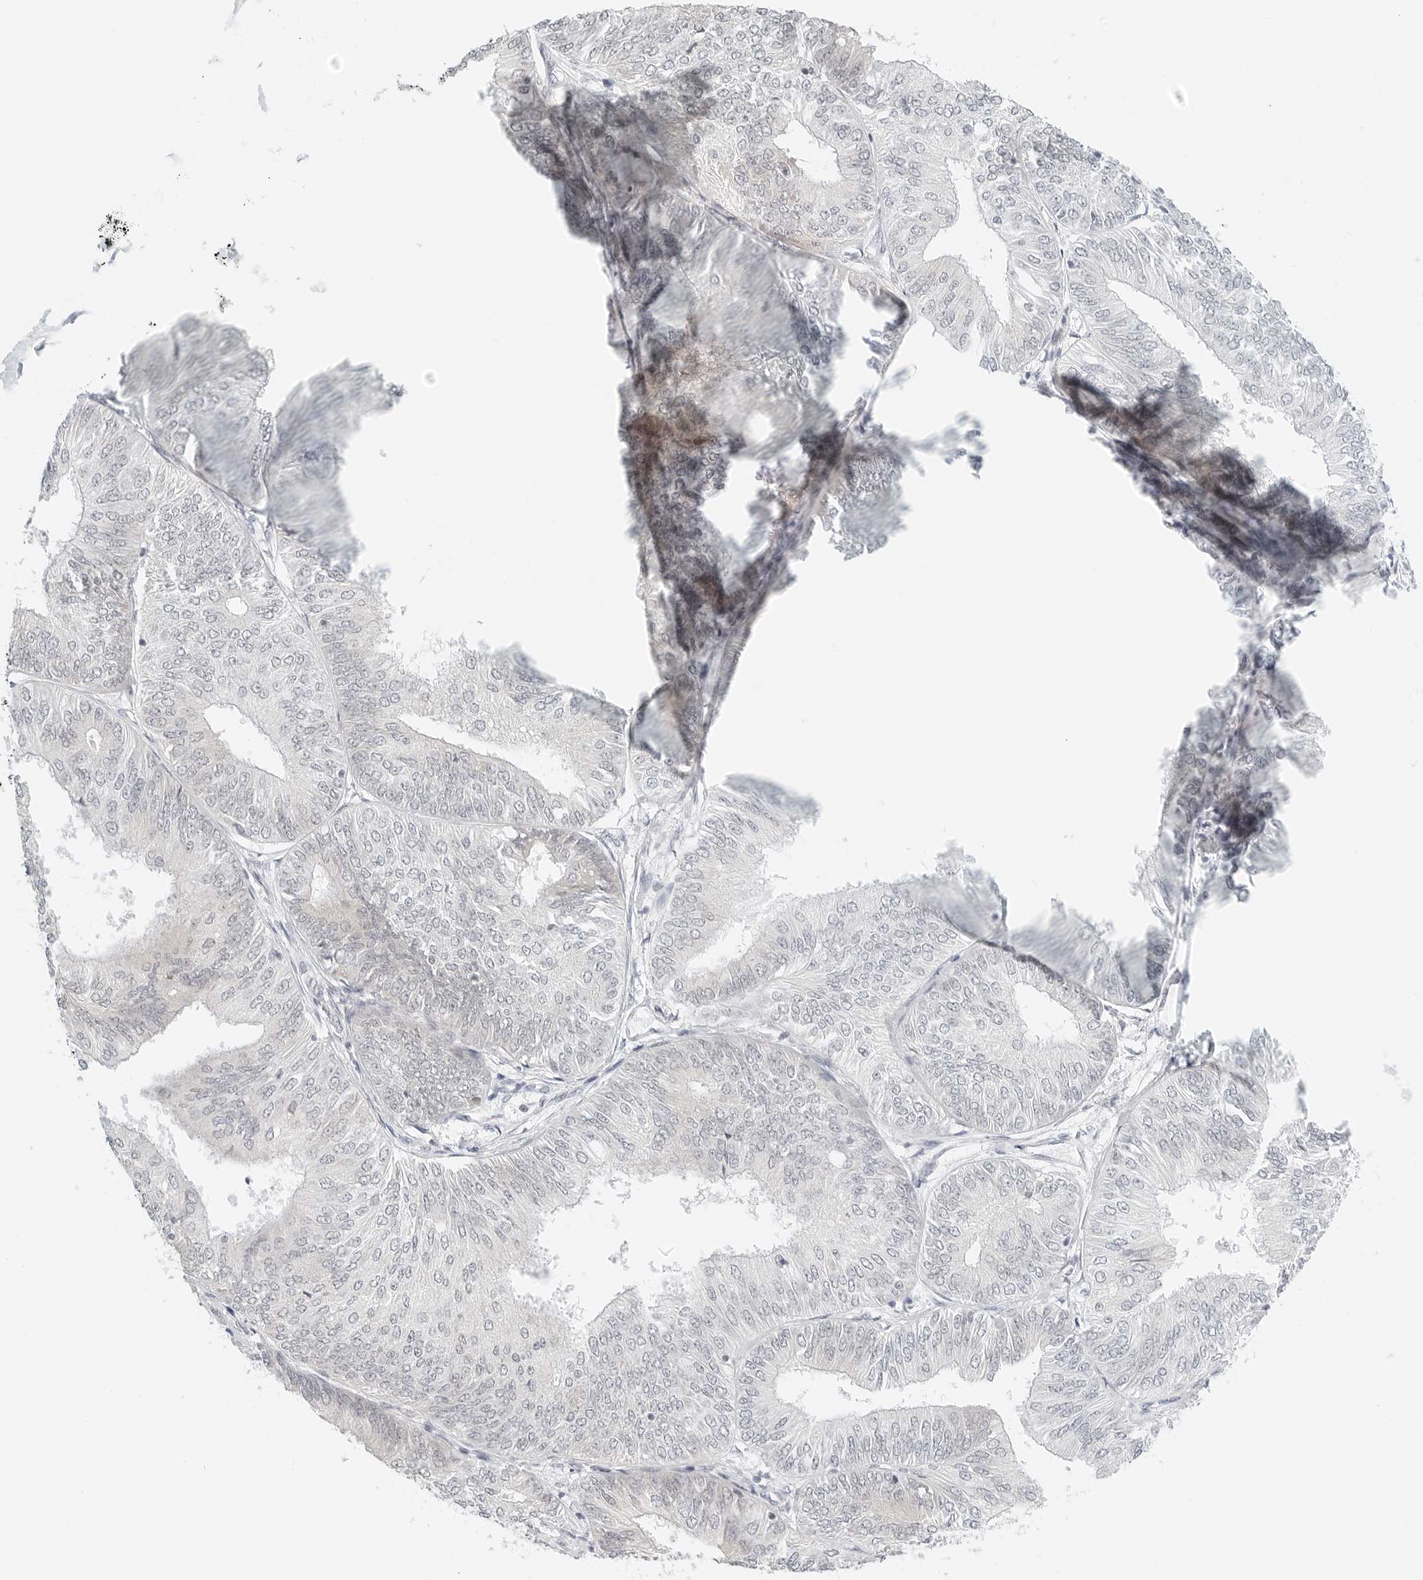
{"staining": {"intensity": "negative", "quantity": "none", "location": "none"}, "tissue": "endometrial cancer", "cell_type": "Tumor cells", "image_type": "cancer", "snomed": [{"axis": "morphology", "description": "Adenocarcinoma, NOS"}, {"axis": "topography", "description": "Endometrium"}], "caption": "Human endometrial cancer (adenocarcinoma) stained for a protein using immunohistochemistry (IHC) demonstrates no staining in tumor cells.", "gene": "NEO1", "patient": {"sex": "female", "age": 58}}